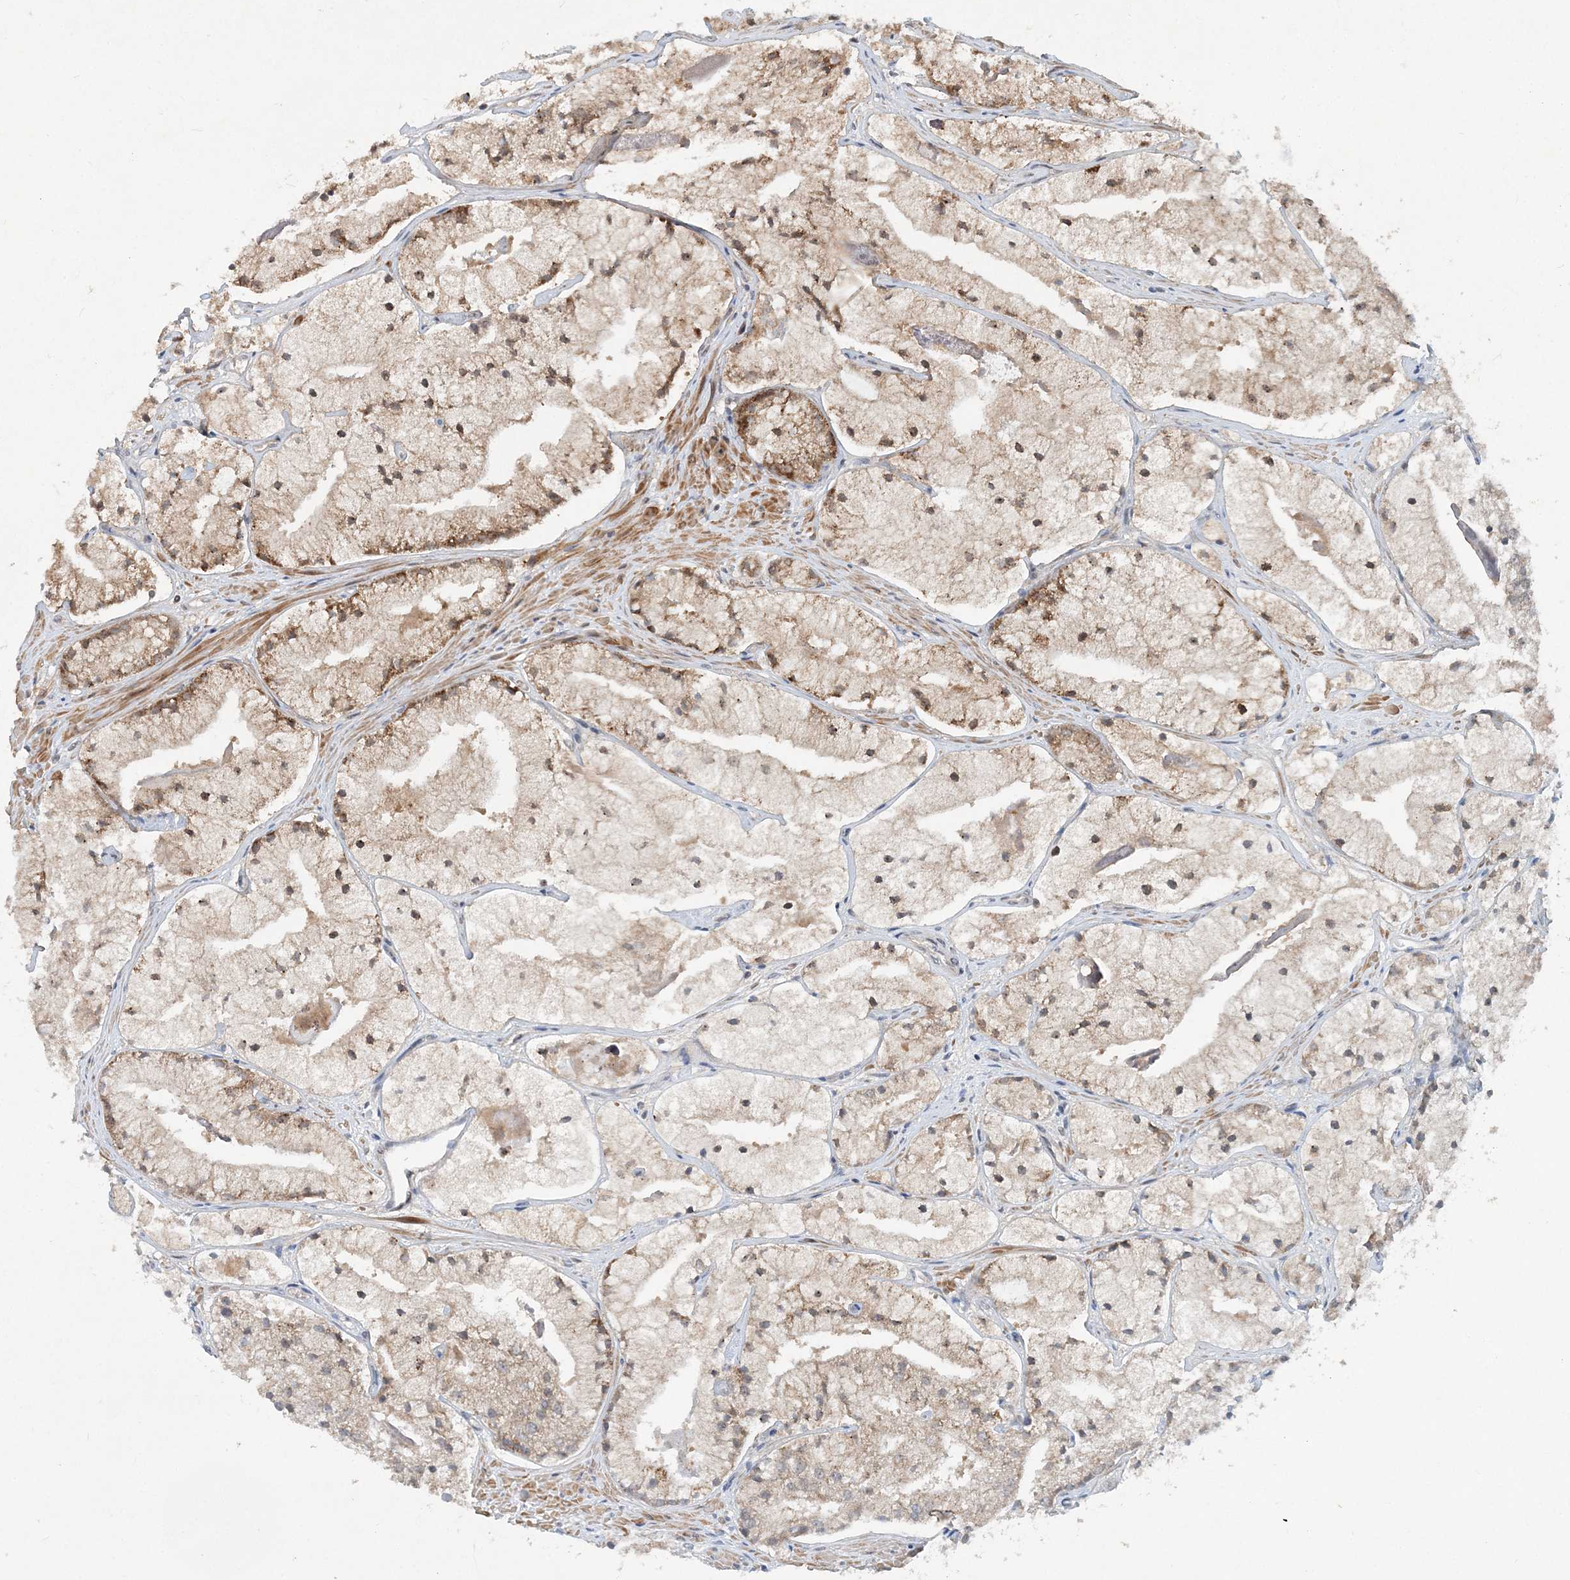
{"staining": {"intensity": "moderate", "quantity": "25%-75%", "location": "cytoplasmic/membranous"}, "tissue": "prostate cancer", "cell_type": "Tumor cells", "image_type": "cancer", "snomed": [{"axis": "morphology", "description": "Adenocarcinoma, High grade"}, {"axis": "topography", "description": "Prostate"}], "caption": "Approximately 25%-75% of tumor cells in prostate high-grade adenocarcinoma exhibit moderate cytoplasmic/membranous protein staining as visualized by brown immunohistochemical staining.", "gene": "UBR3", "patient": {"sex": "male", "age": 50}}